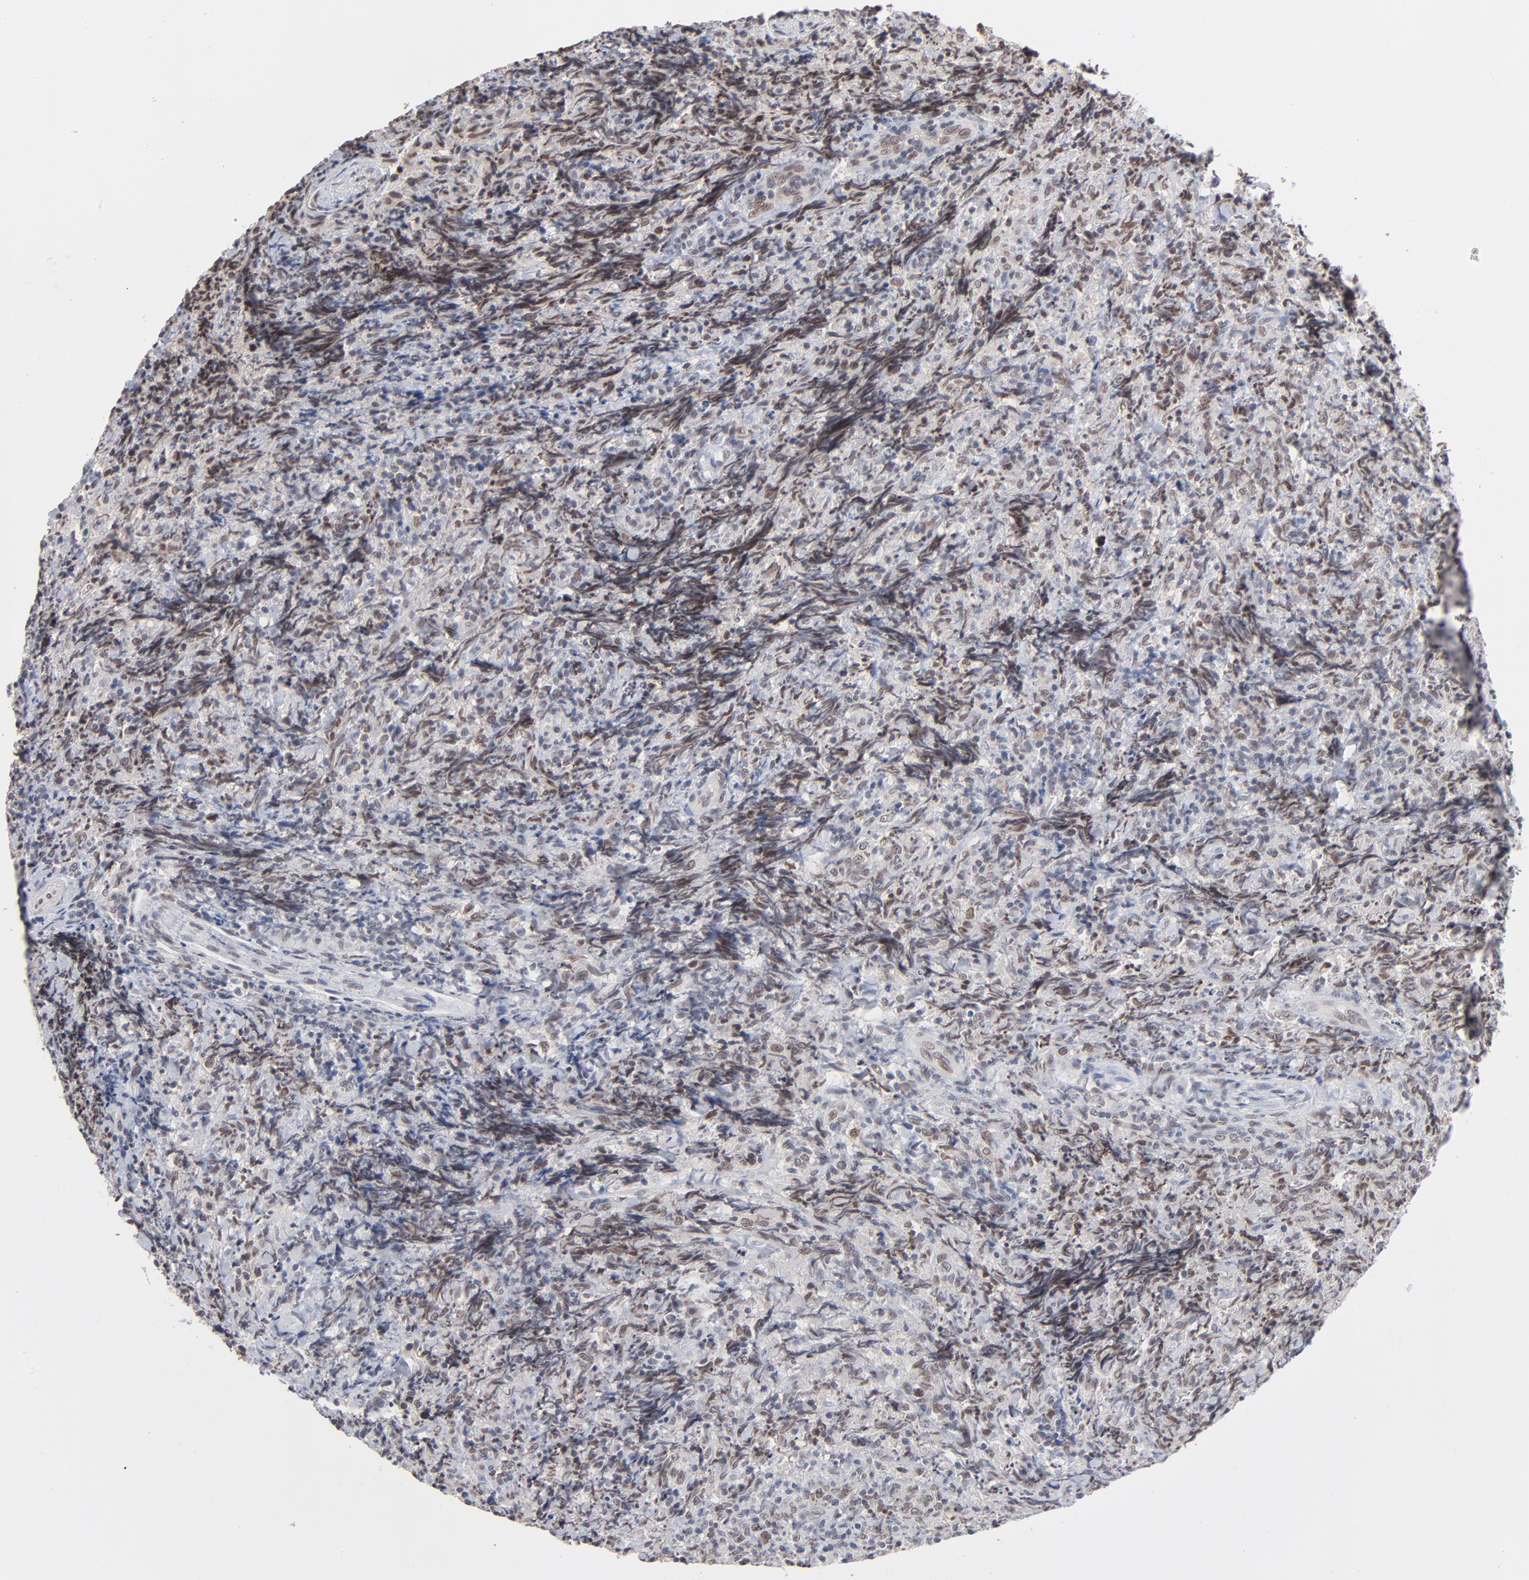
{"staining": {"intensity": "weak", "quantity": ">75%", "location": "nuclear"}, "tissue": "lymphoma", "cell_type": "Tumor cells", "image_type": "cancer", "snomed": [{"axis": "morphology", "description": "Malignant lymphoma, non-Hodgkin's type, High grade"}, {"axis": "topography", "description": "Tonsil"}], "caption": "Lymphoma tissue reveals weak nuclear expression in approximately >75% of tumor cells (IHC, brightfield microscopy, high magnification).", "gene": "MBIP", "patient": {"sex": "female", "age": 36}}